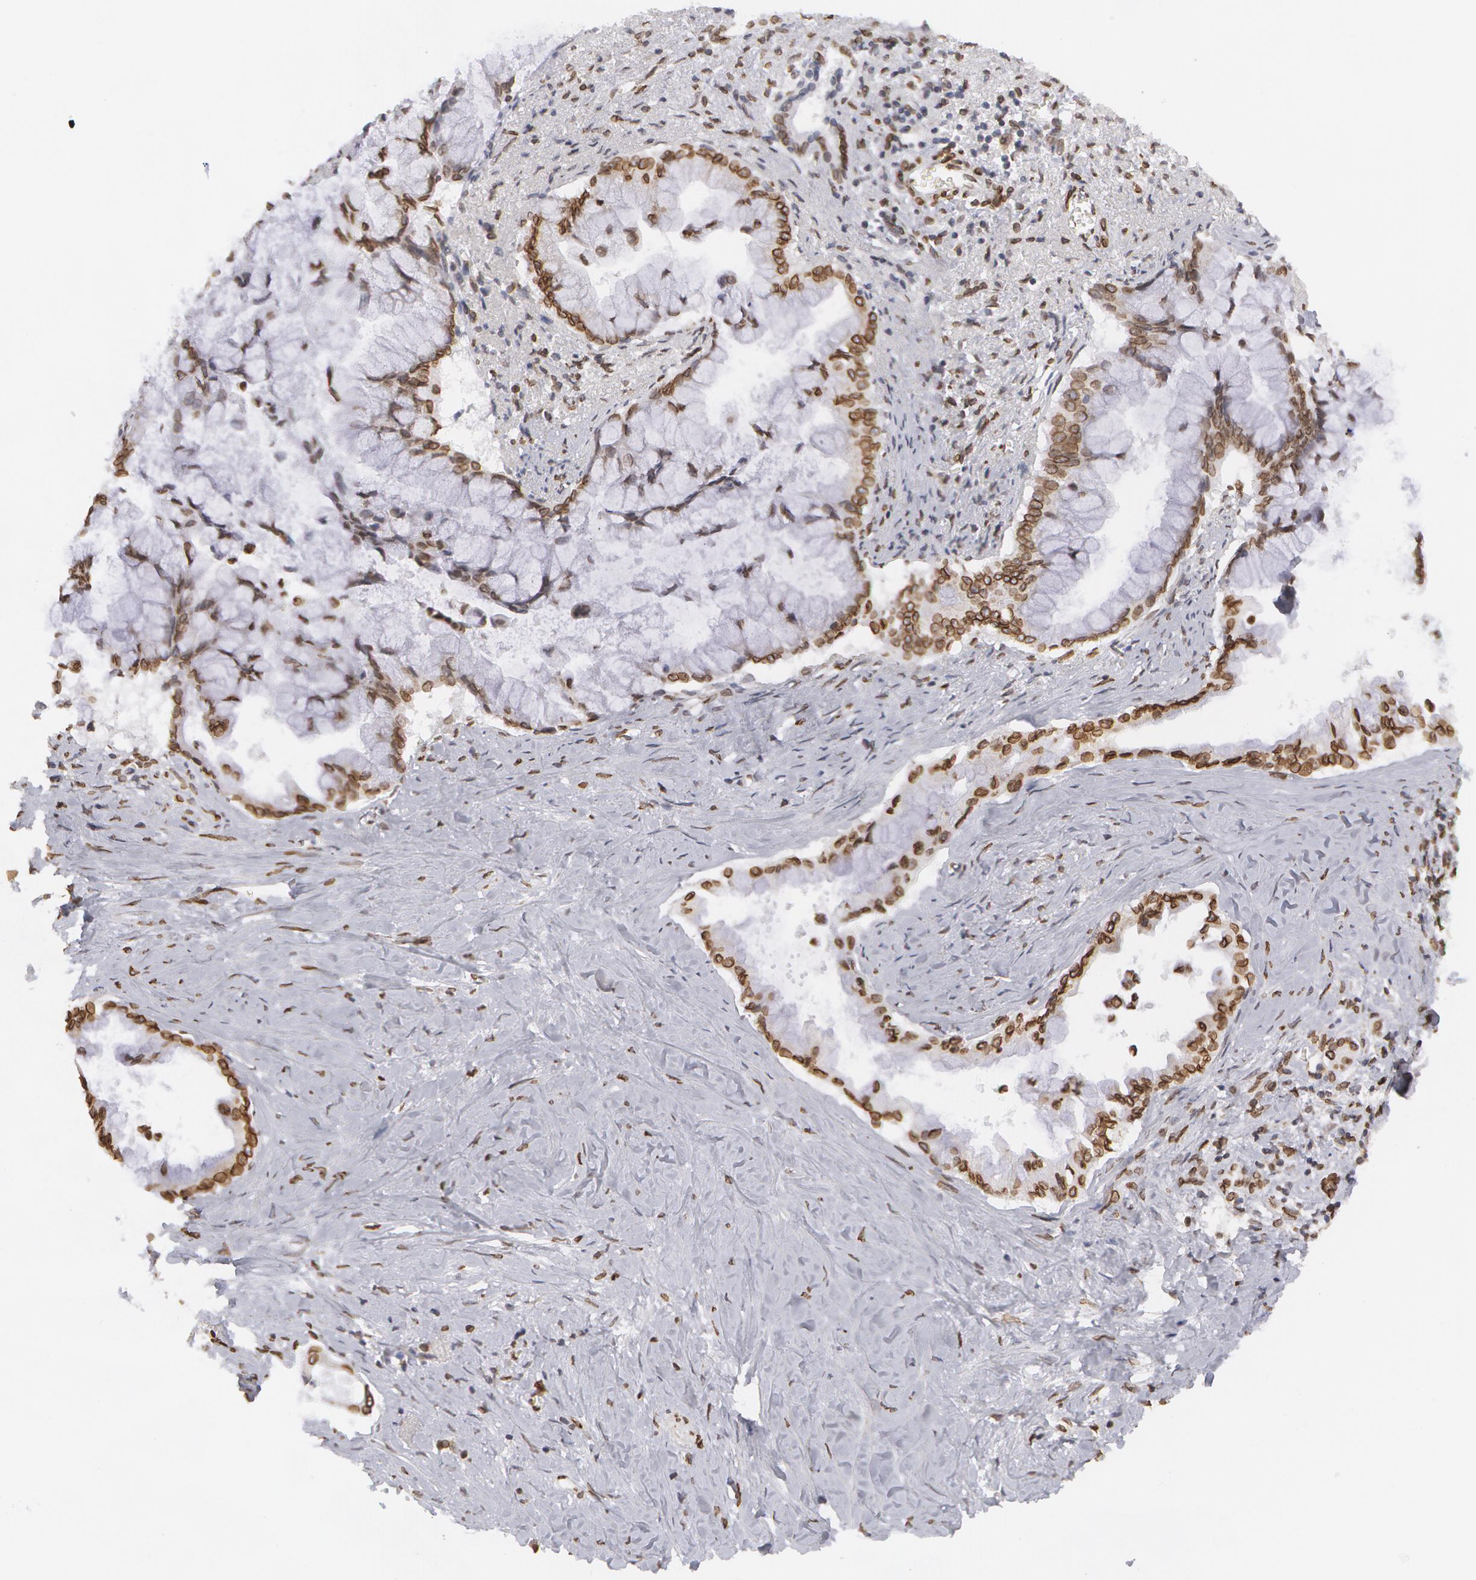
{"staining": {"intensity": "moderate", "quantity": ">75%", "location": "nuclear"}, "tissue": "pancreatic cancer", "cell_type": "Tumor cells", "image_type": "cancer", "snomed": [{"axis": "morphology", "description": "Adenocarcinoma, NOS"}, {"axis": "topography", "description": "Pancreas"}], "caption": "High-magnification brightfield microscopy of pancreatic cancer stained with DAB (brown) and counterstained with hematoxylin (blue). tumor cells exhibit moderate nuclear expression is appreciated in about>75% of cells. The staining was performed using DAB (3,3'-diaminobenzidine), with brown indicating positive protein expression. Nuclei are stained blue with hematoxylin.", "gene": "EMD", "patient": {"sex": "male", "age": 59}}